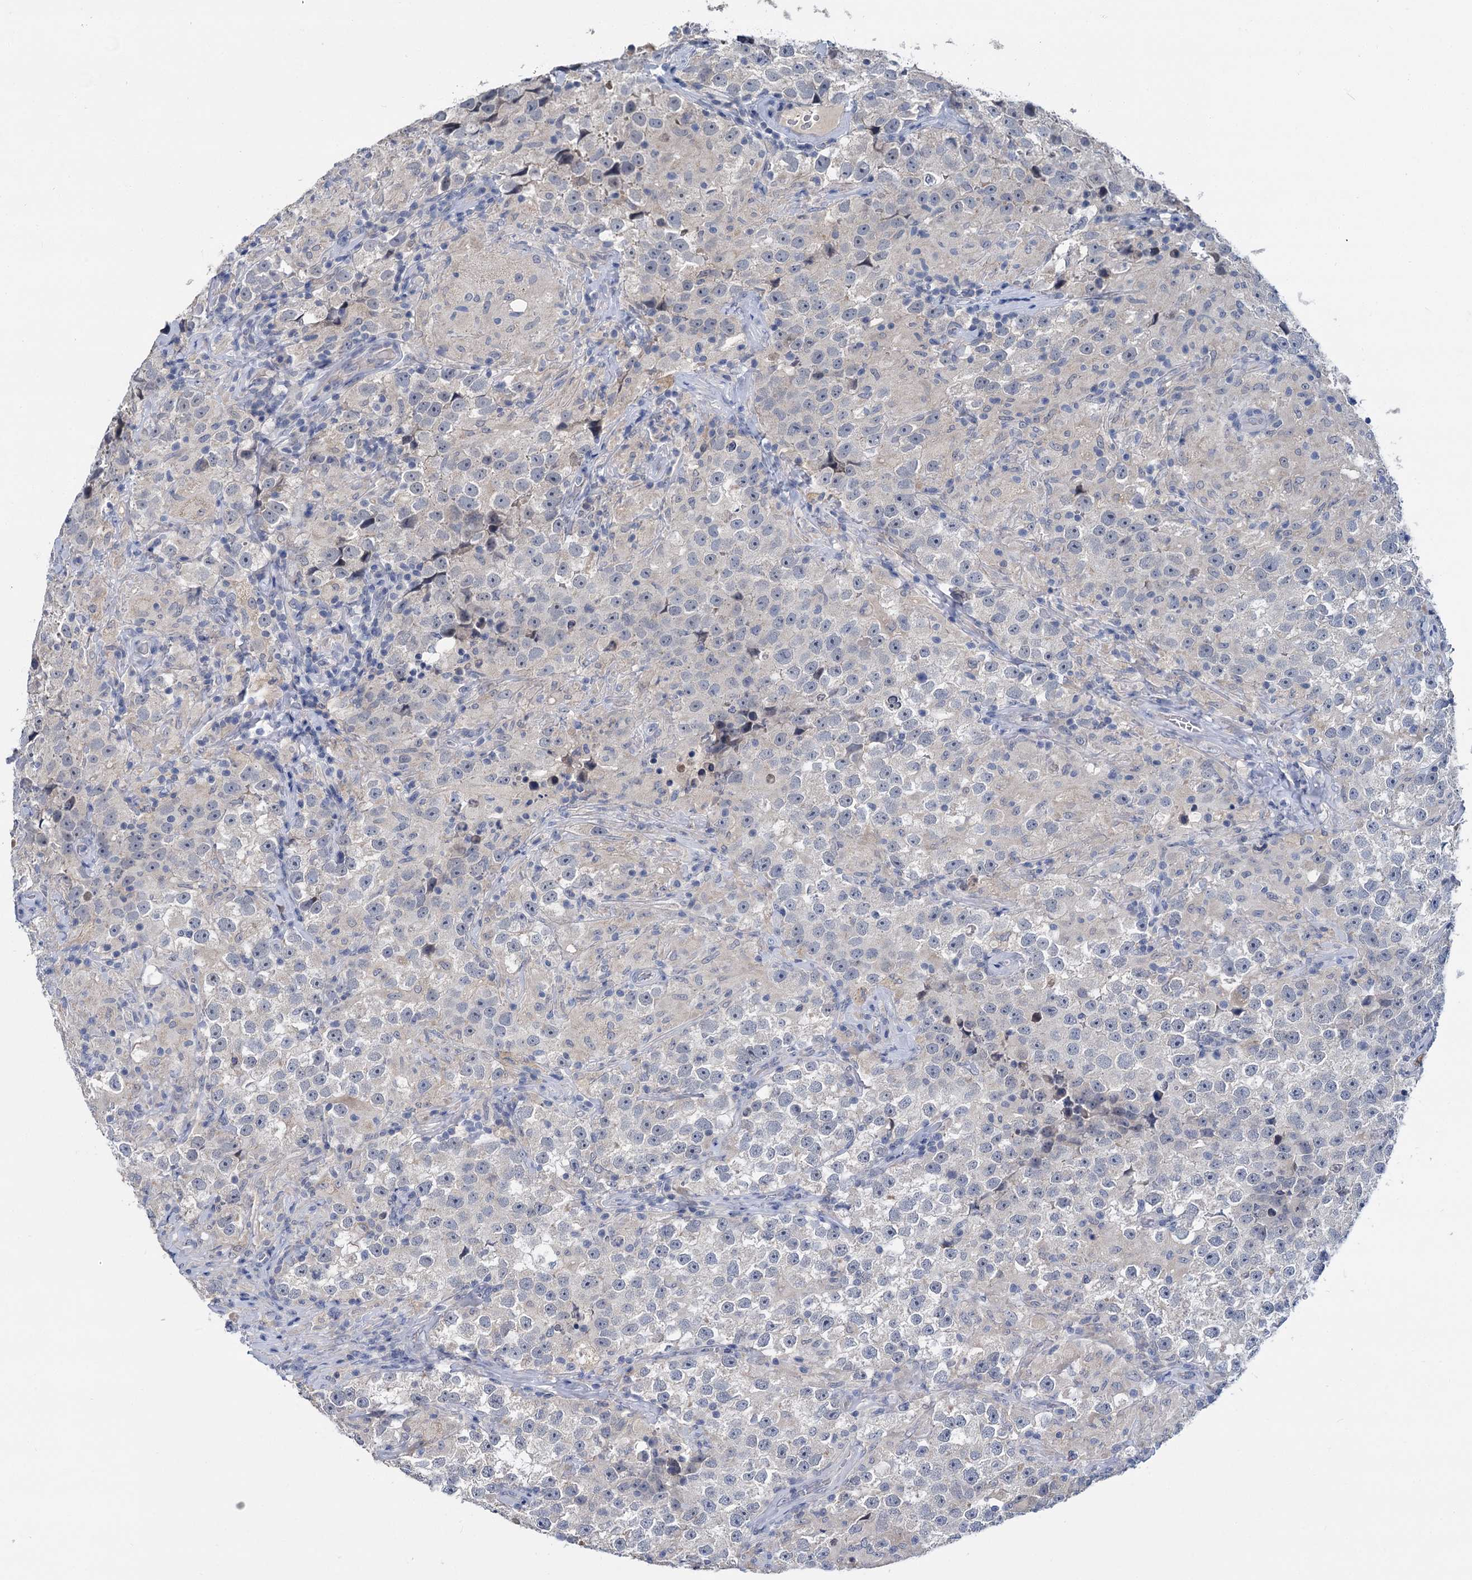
{"staining": {"intensity": "negative", "quantity": "none", "location": "none"}, "tissue": "testis cancer", "cell_type": "Tumor cells", "image_type": "cancer", "snomed": [{"axis": "morphology", "description": "Seminoma, NOS"}, {"axis": "topography", "description": "Testis"}], "caption": "IHC histopathology image of neoplastic tissue: seminoma (testis) stained with DAB shows no significant protein expression in tumor cells.", "gene": "ANKRD42", "patient": {"sex": "male", "age": 46}}